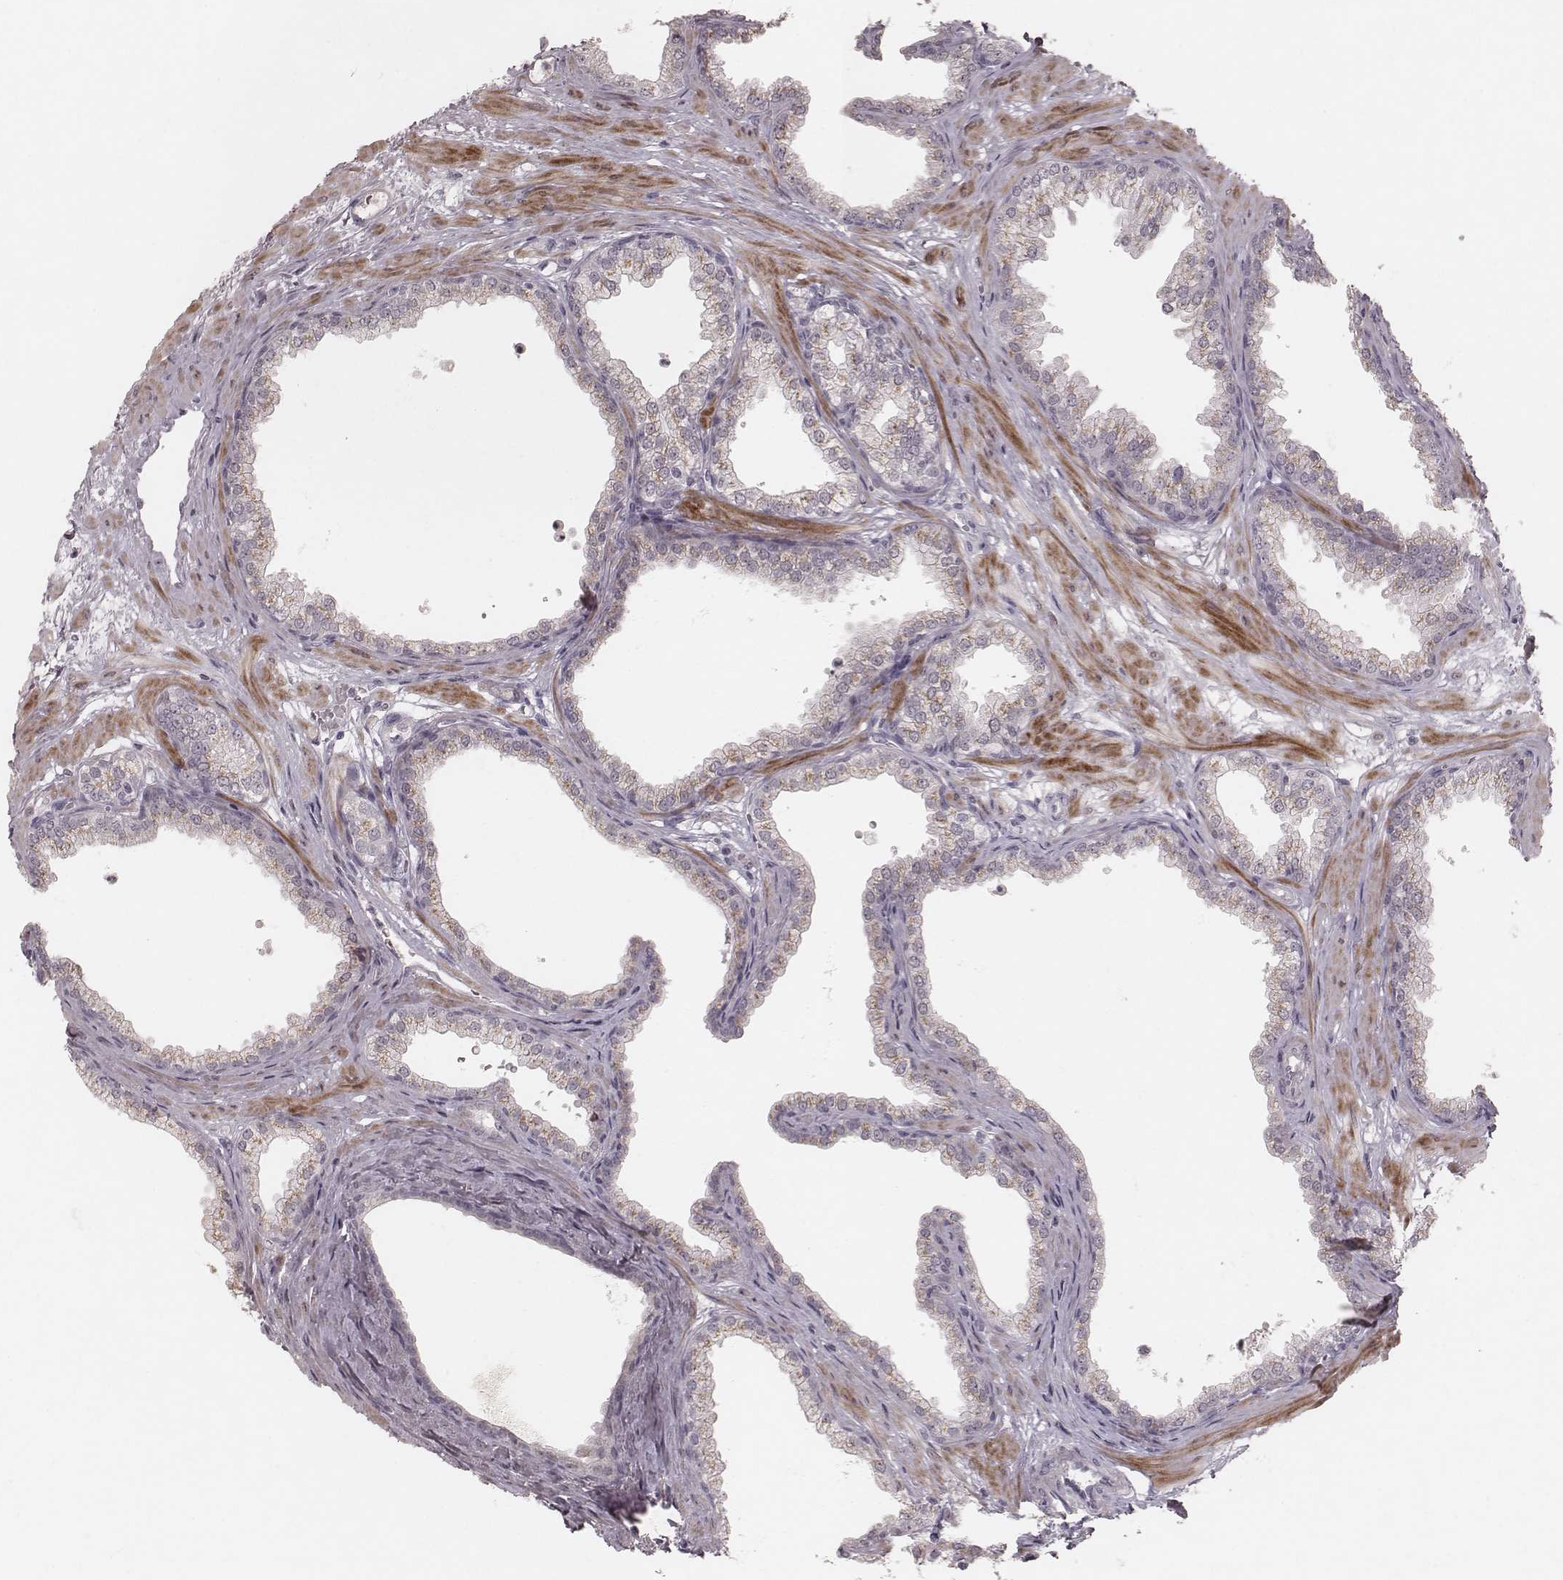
{"staining": {"intensity": "negative", "quantity": "none", "location": "none"}, "tissue": "prostate", "cell_type": "Glandular cells", "image_type": "normal", "snomed": [{"axis": "morphology", "description": "Normal tissue, NOS"}, {"axis": "topography", "description": "Prostate"}], "caption": "An IHC histopathology image of benign prostate is shown. There is no staining in glandular cells of prostate.", "gene": "FAM13B", "patient": {"sex": "male", "age": 37}}